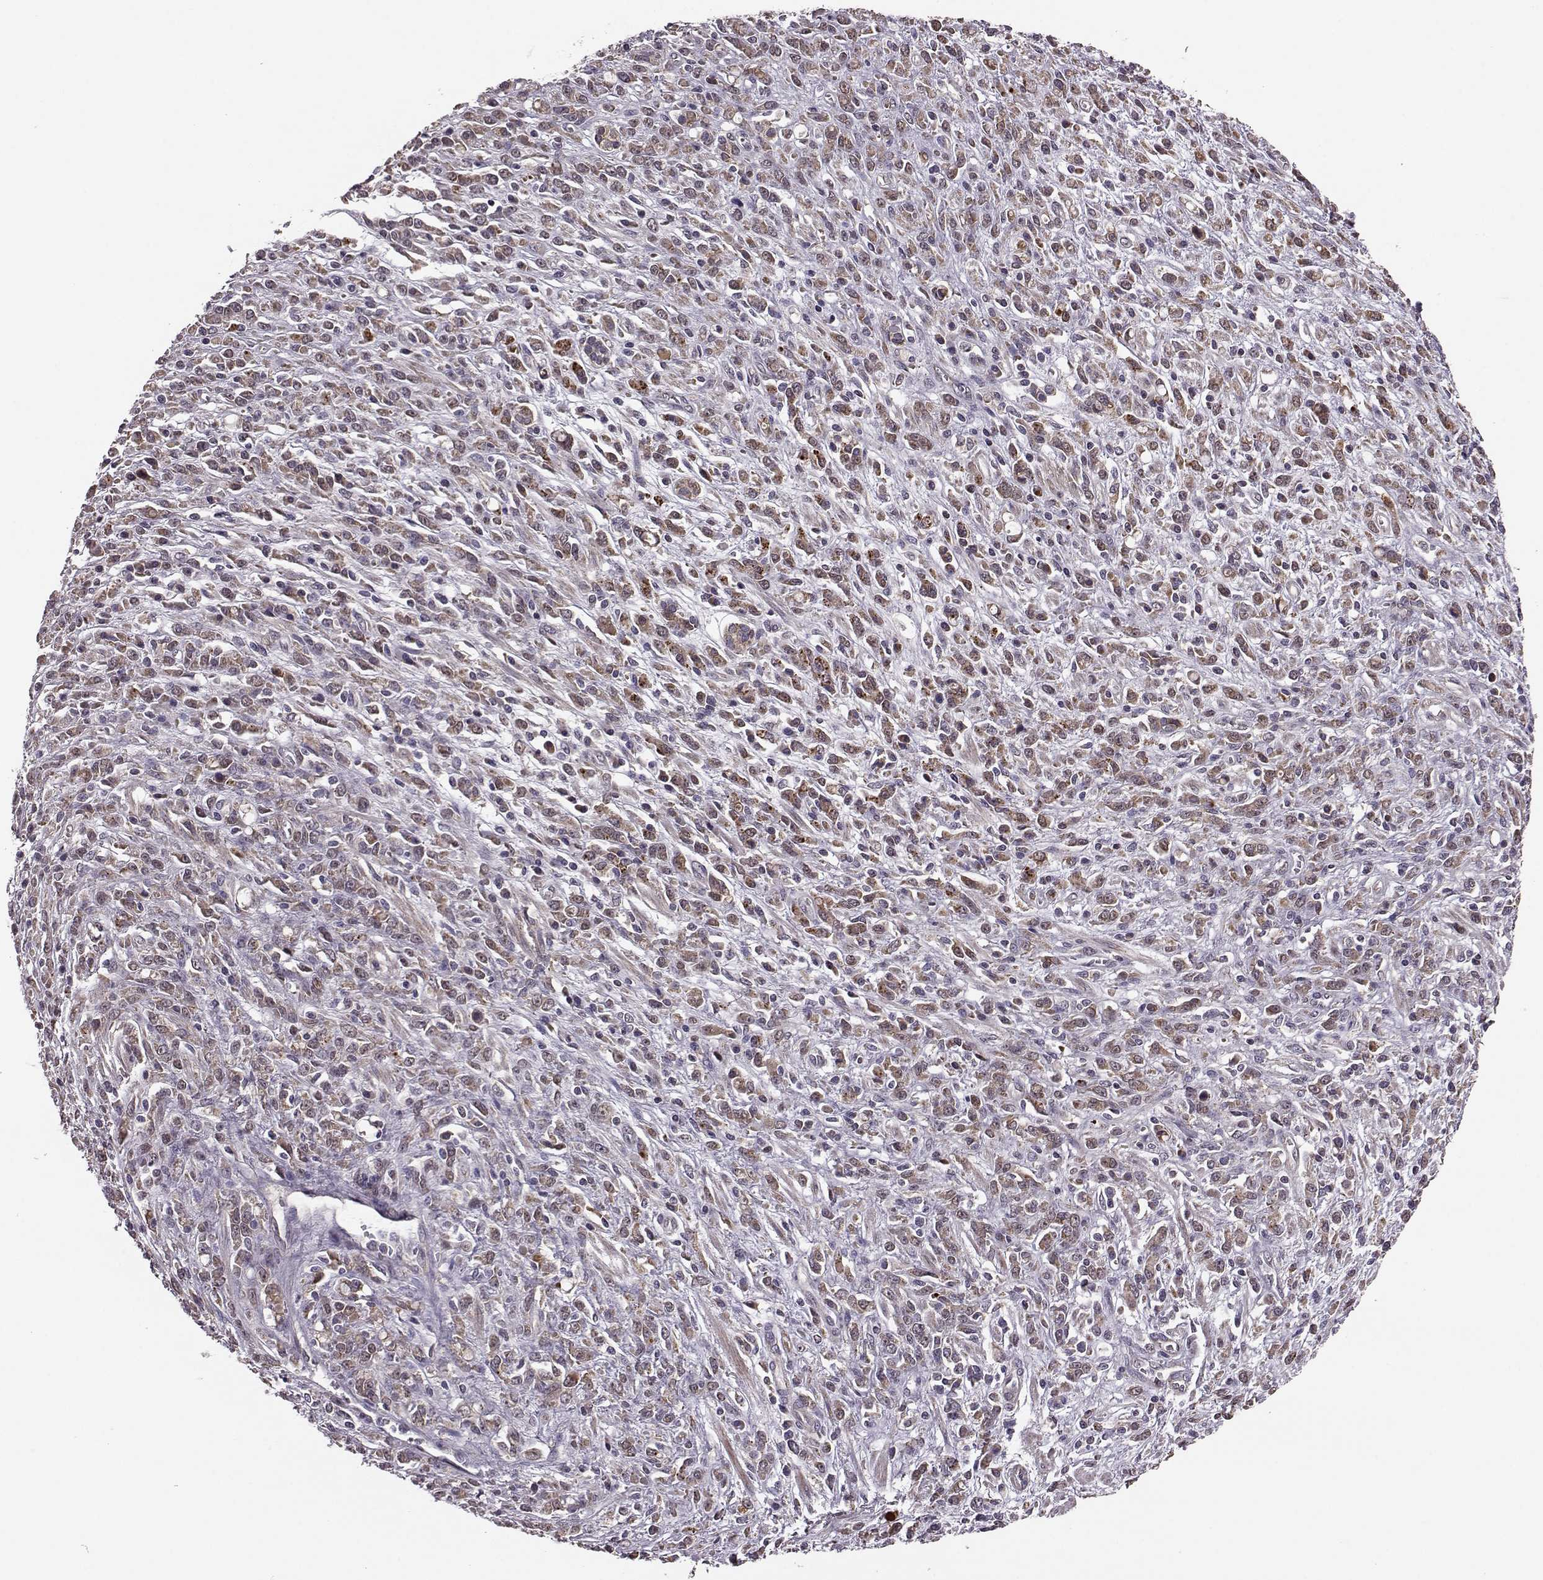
{"staining": {"intensity": "moderate", "quantity": ">75%", "location": "cytoplasmic/membranous,nuclear"}, "tissue": "stomach cancer", "cell_type": "Tumor cells", "image_type": "cancer", "snomed": [{"axis": "morphology", "description": "Adenocarcinoma, NOS"}, {"axis": "topography", "description": "Stomach"}], "caption": "This micrograph exhibits immunohistochemistry staining of human stomach cancer, with medium moderate cytoplasmic/membranous and nuclear expression in approximately >75% of tumor cells.", "gene": "PUDP", "patient": {"sex": "female", "age": 57}}